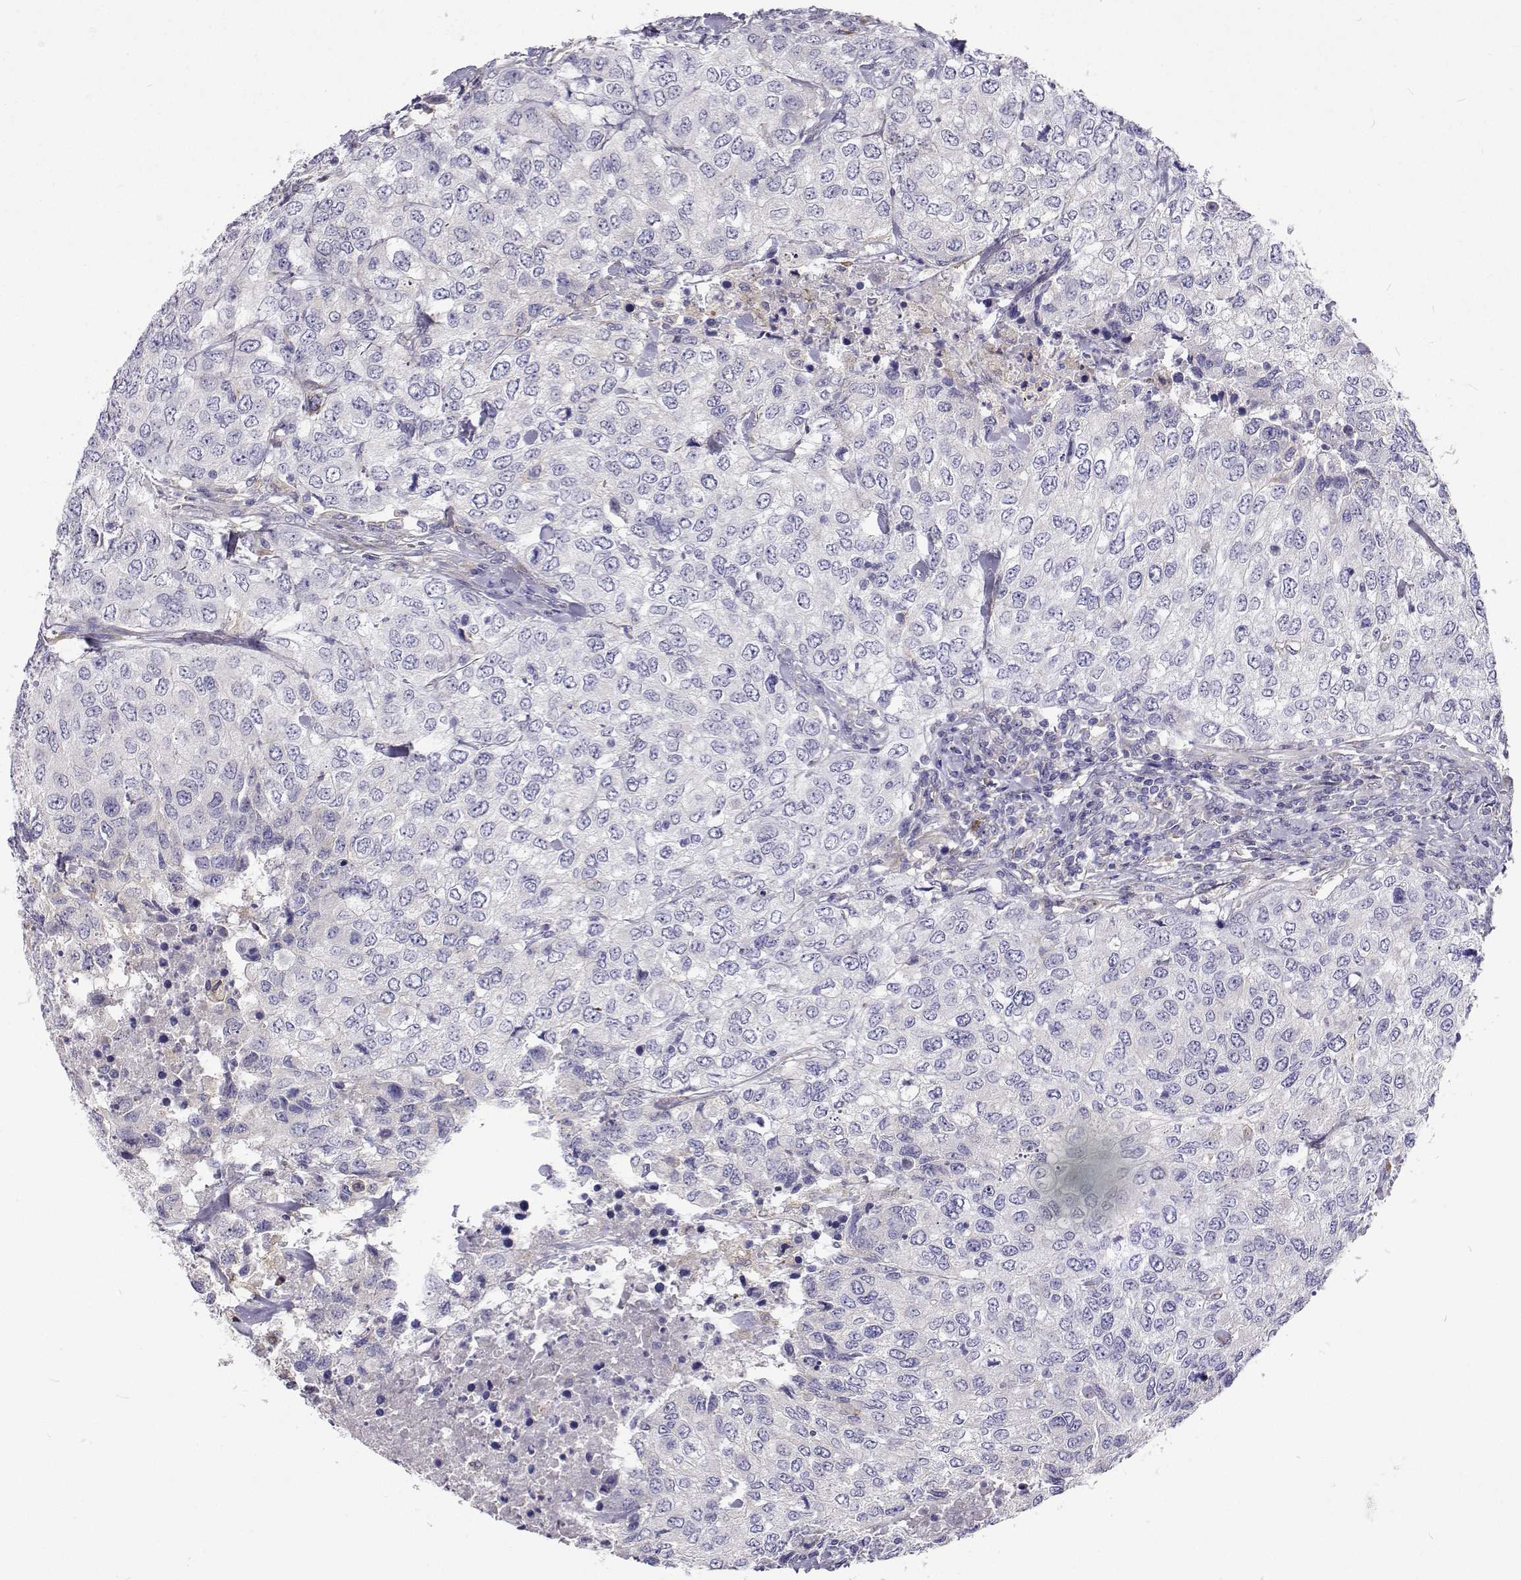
{"staining": {"intensity": "negative", "quantity": "none", "location": "none"}, "tissue": "urothelial cancer", "cell_type": "Tumor cells", "image_type": "cancer", "snomed": [{"axis": "morphology", "description": "Urothelial carcinoma, High grade"}, {"axis": "topography", "description": "Urinary bladder"}], "caption": "High-grade urothelial carcinoma was stained to show a protein in brown. There is no significant positivity in tumor cells.", "gene": "LHFPL7", "patient": {"sex": "female", "age": 78}}